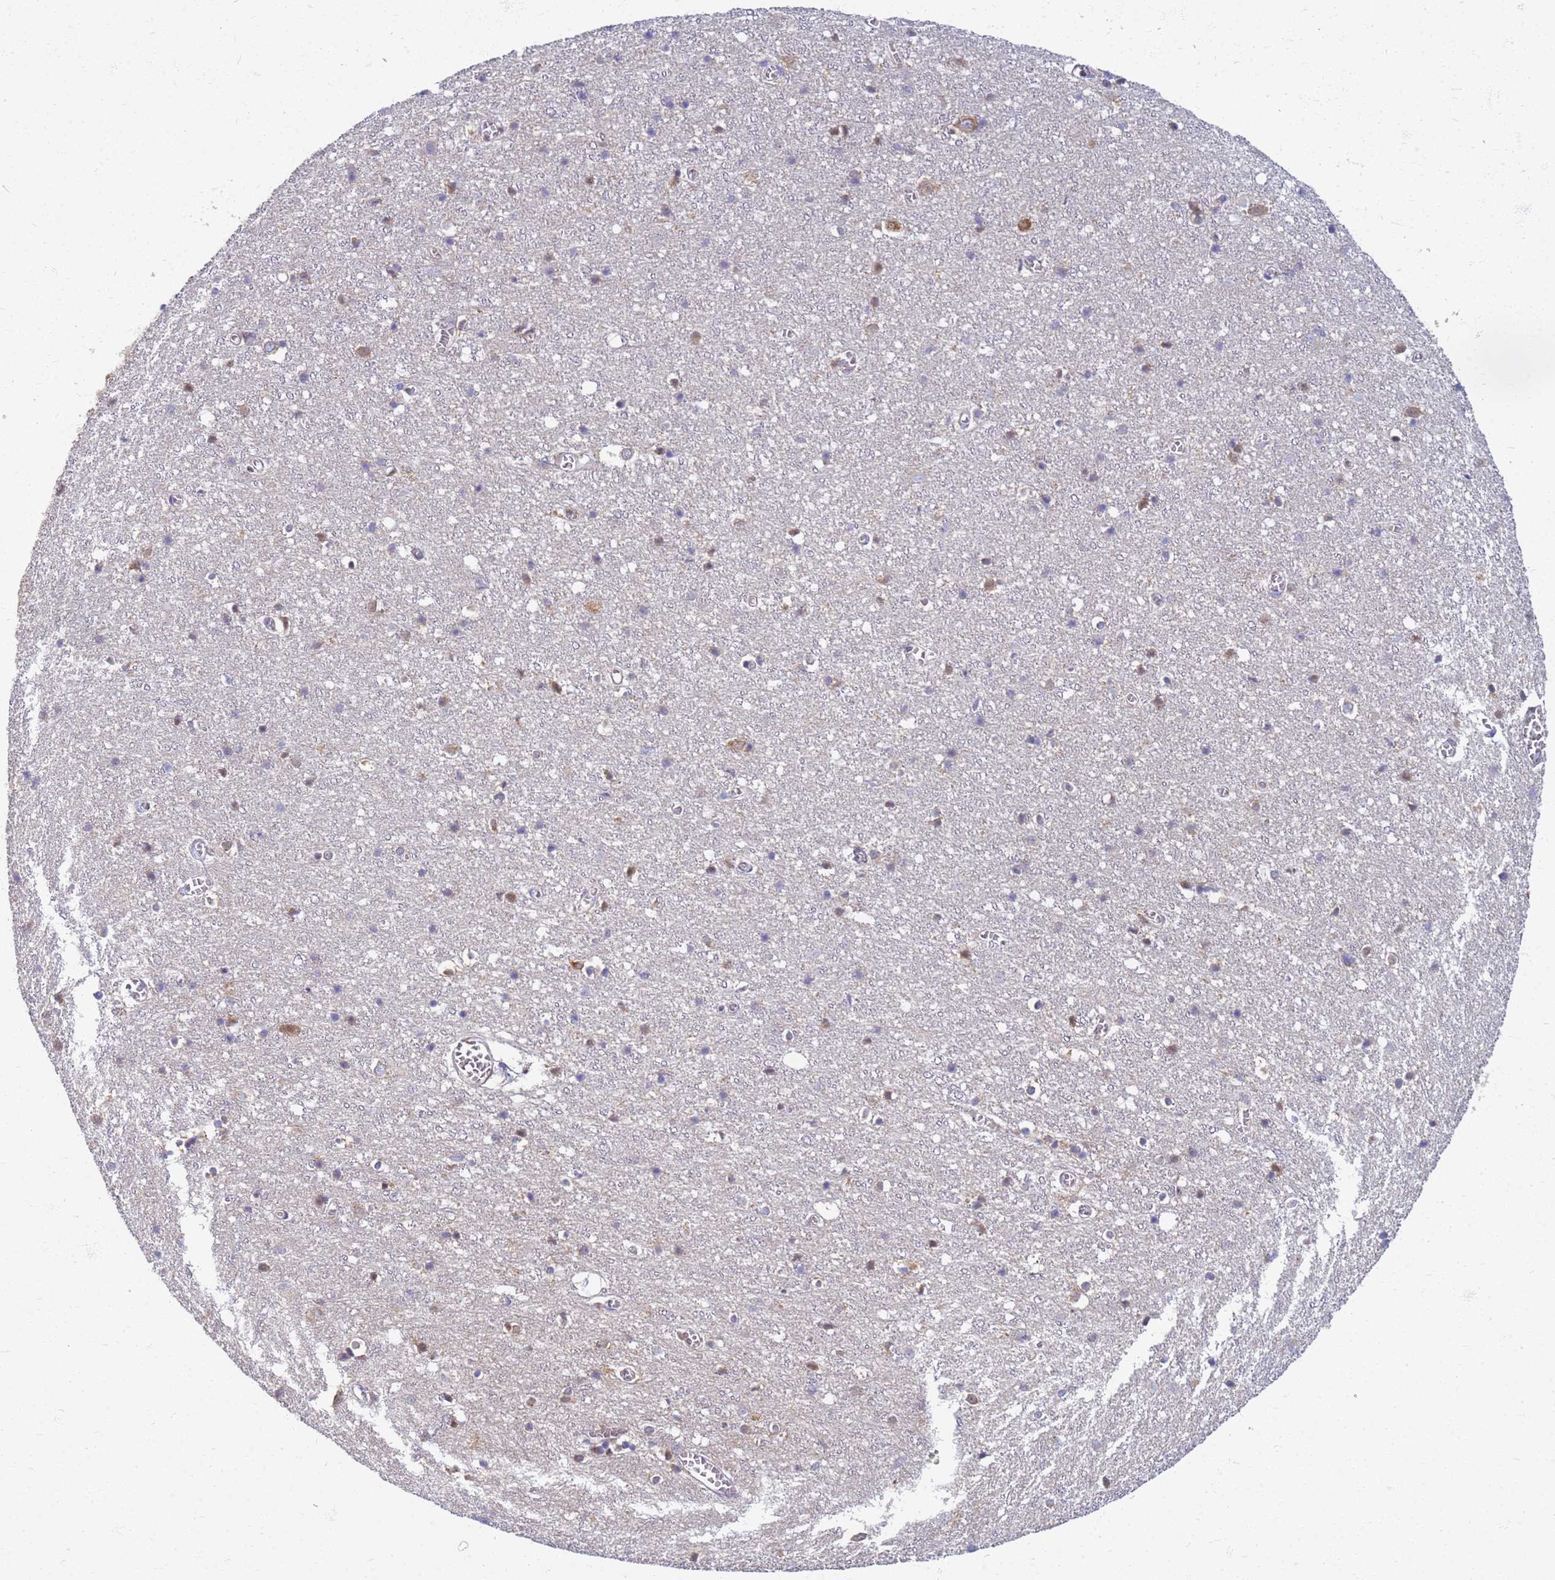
{"staining": {"intensity": "negative", "quantity": "none", "location": "none"}, "tissue": "cerebral cortex", "cell_type": "Endothelial cells", "image_type": "normal", "snomed": [{"axis": "morphology", "description": "Normal tissue, NOS"}, {"axis": "topography", "description": "Cerebral cortex"}], "caption": "This is an immunohistochemistry (IHC) histopathology image of normal human cerebral cortex. There is no expression in endothelial cells.", "gene": "EEA1", "patient": {"sex": "female", "age": 64}}